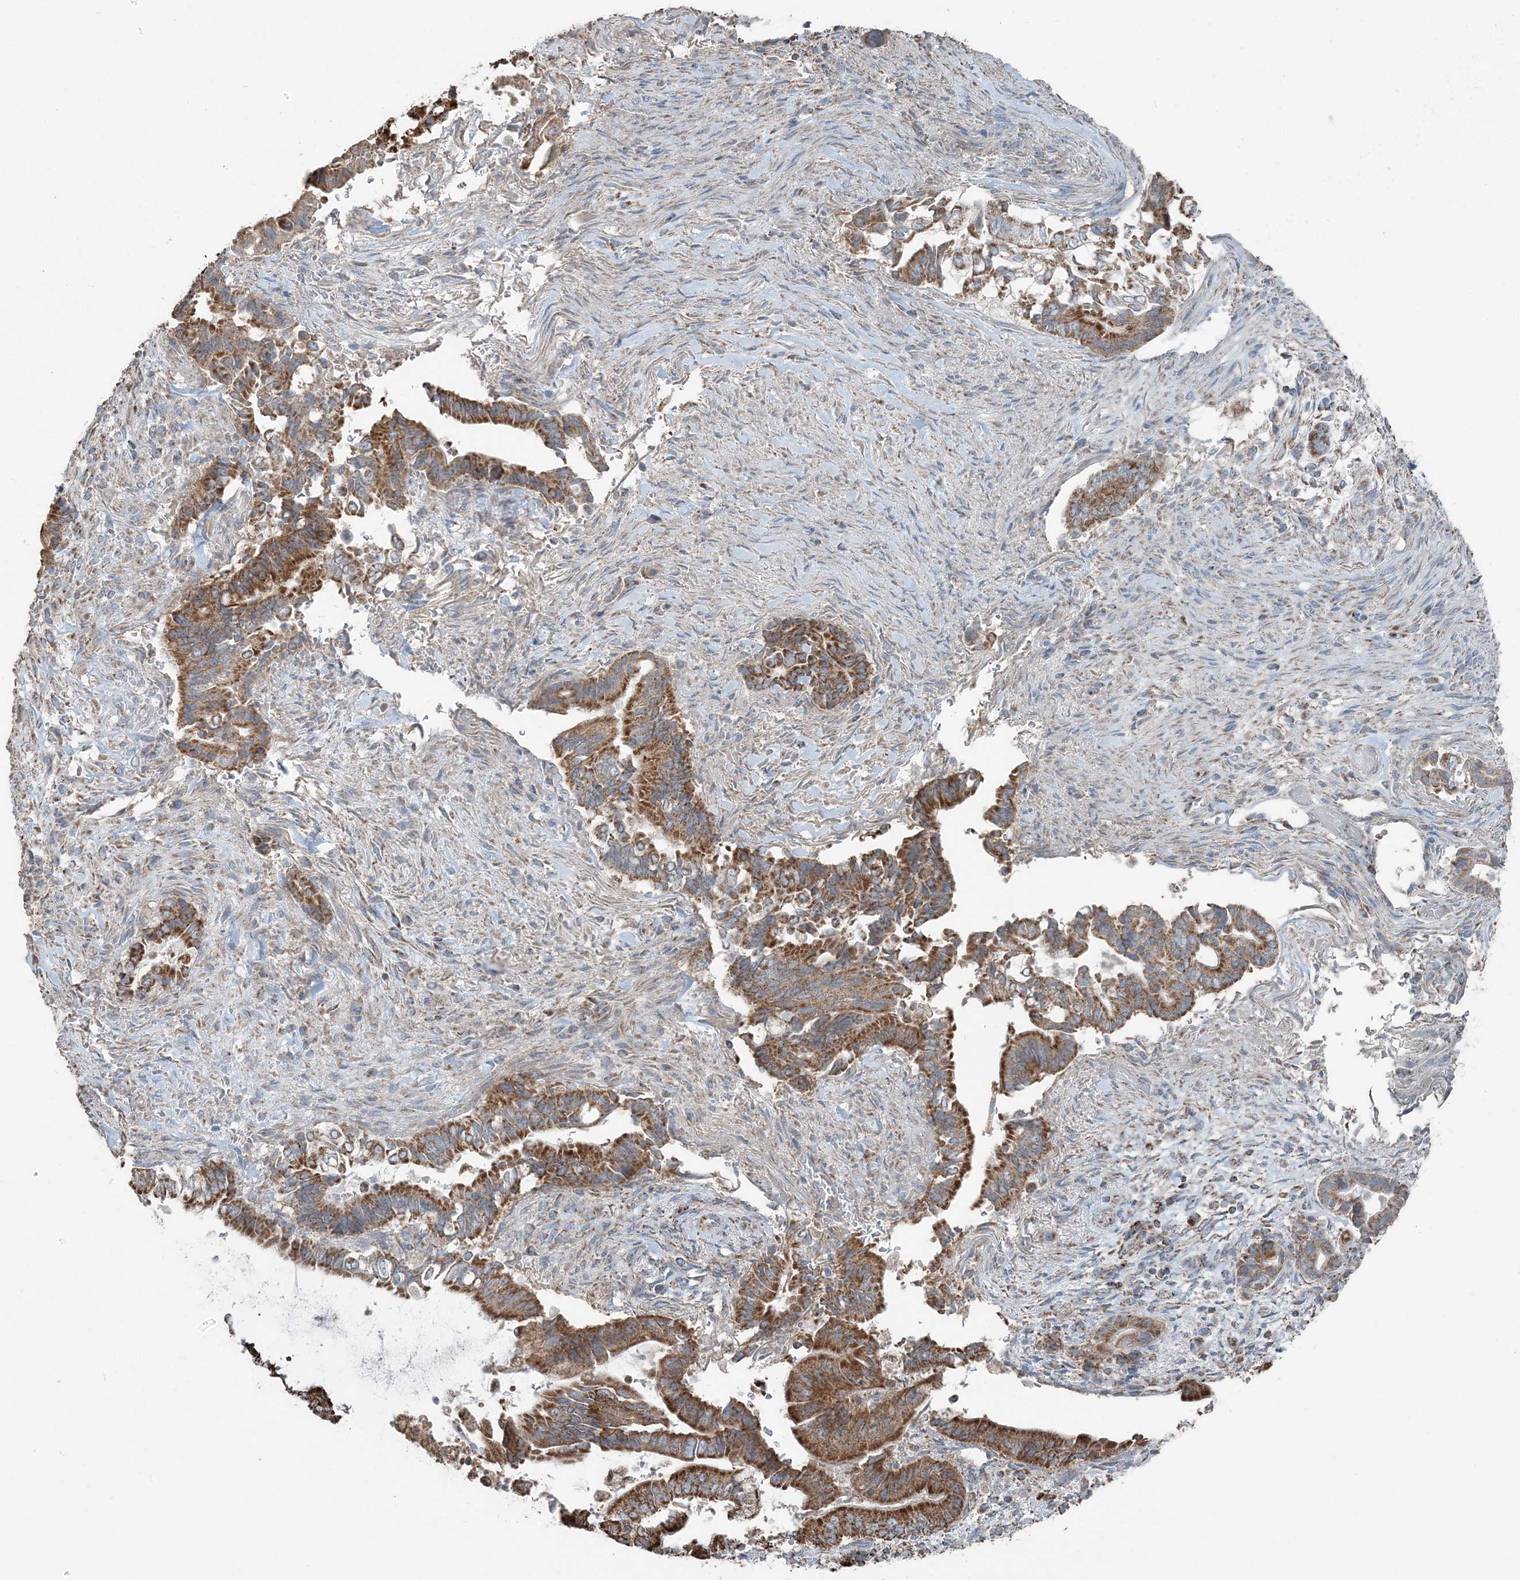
{"staining": {"intensity": "moderate", "quantity": ">75%", "location": "cytoplasmic/membranous"}, "tissue": "pancreatic cancer", "cell_type": "Tumor cells", "image_type": "cancer", "snomed": [{"axis": "morphology", "description": "Adenocarcinoma, NOS"}, {"axis": "topography", "description": "Pancreas"}], "caption": "Pancreatic cancer was stained to show a protein in brown. There is medium levels of moderate cytoplasmic/membranous expression in approximately >75% of tumor cells.", "gene": "SUCLG1", "patient": {"sex": "male", "age": 68}}